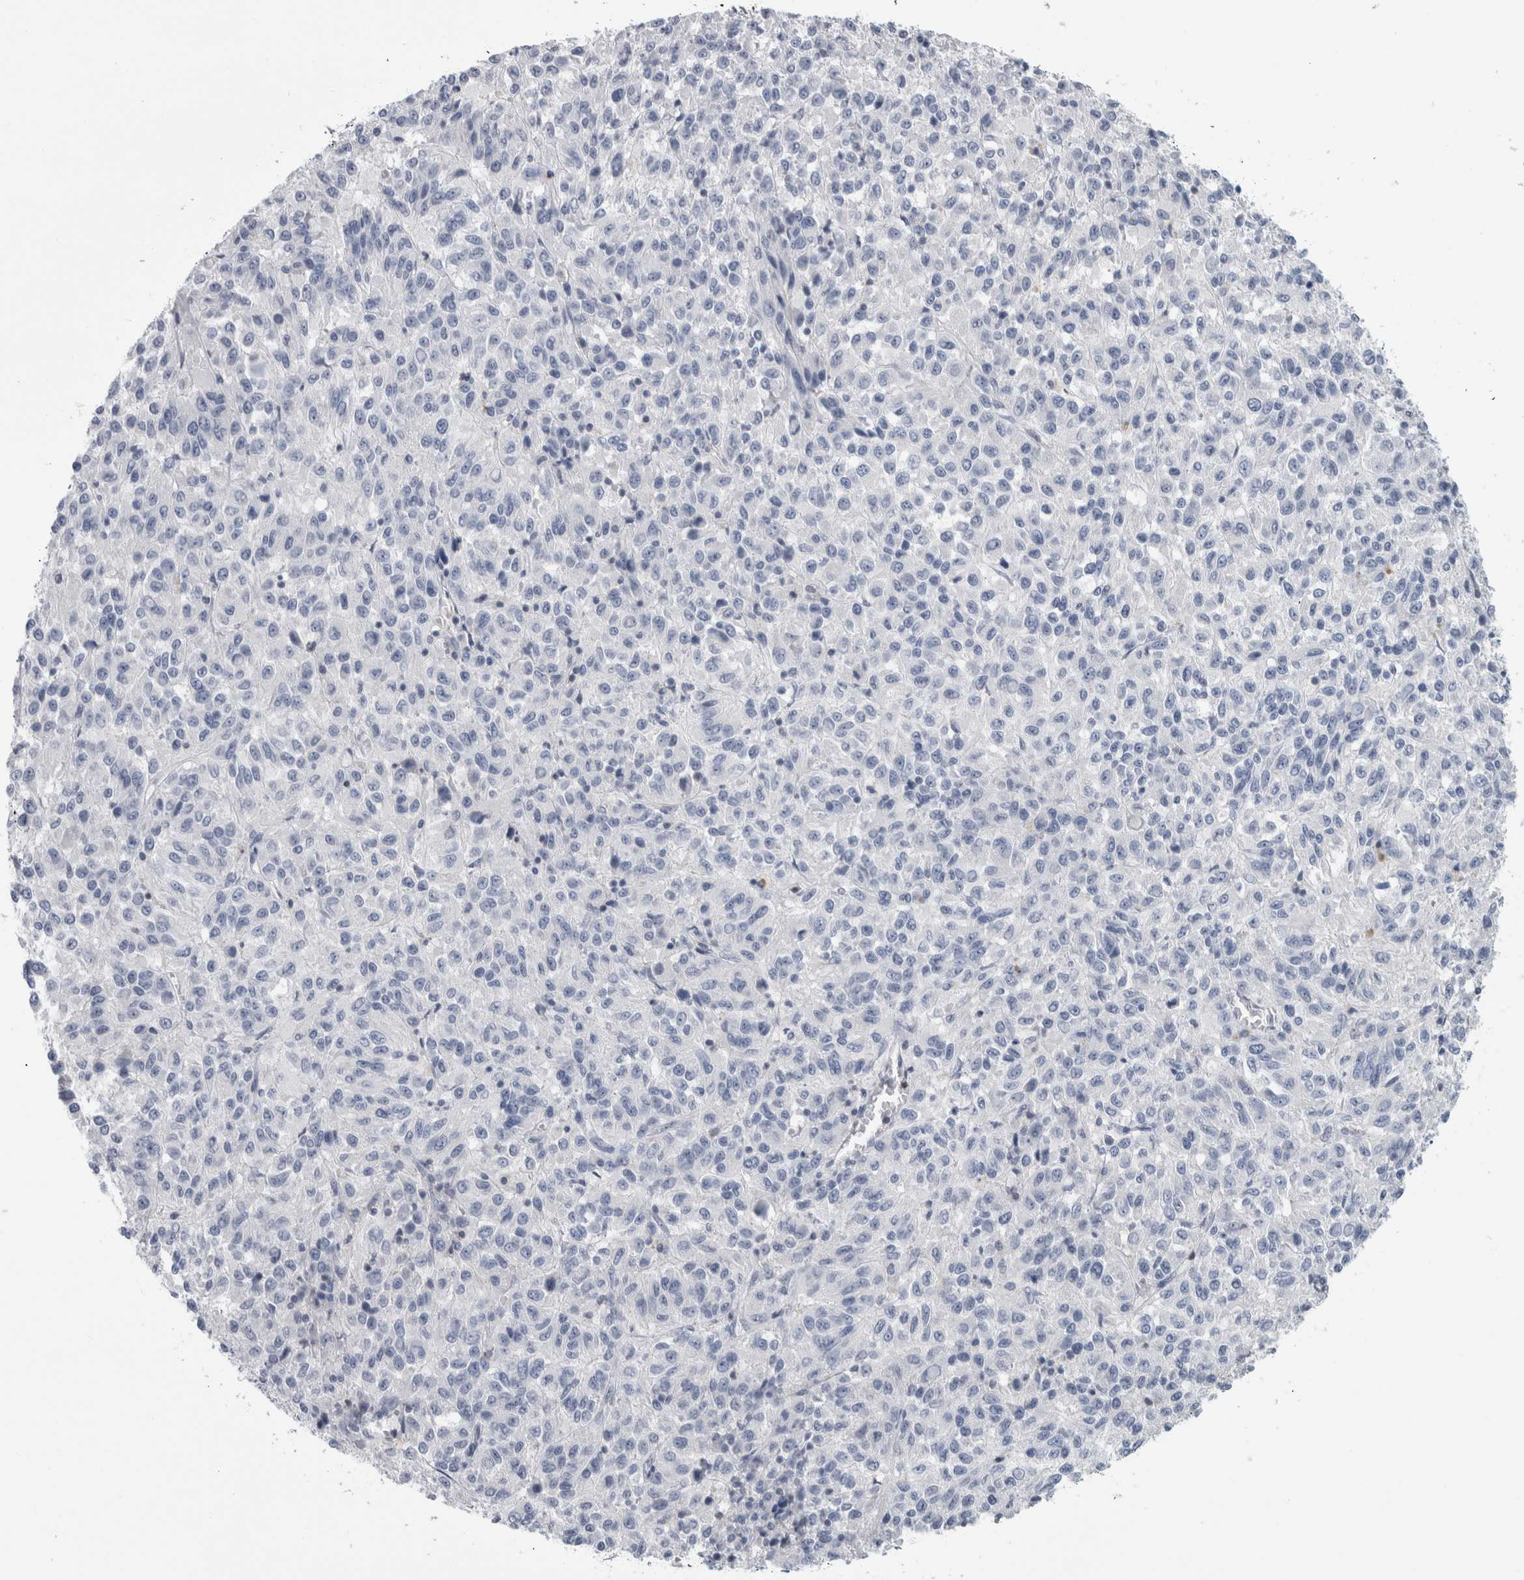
{"staining": {"intensity": "negative", "quantity": "none", "location": "none"}, "tissue": "melanoma", "cell_type": "Tumor cells", "image_type": "cancer", "snomed": [{"axis": "morphology", "description": "Malignant melanoma, Metastatic site"}, {"axis": "topography", "description": "Lung"}], "caption": "This histopathology image is of melanoma stained with immunohistochemistry (IHC) to label a protein in brown with the nuclei are counter-stained blue. There is no expression in tumor cells. (IHC, brightfield microscopy, high magnification).", "gene": "ANKFY1", "patient": {"sex": "male", "age": 64}}